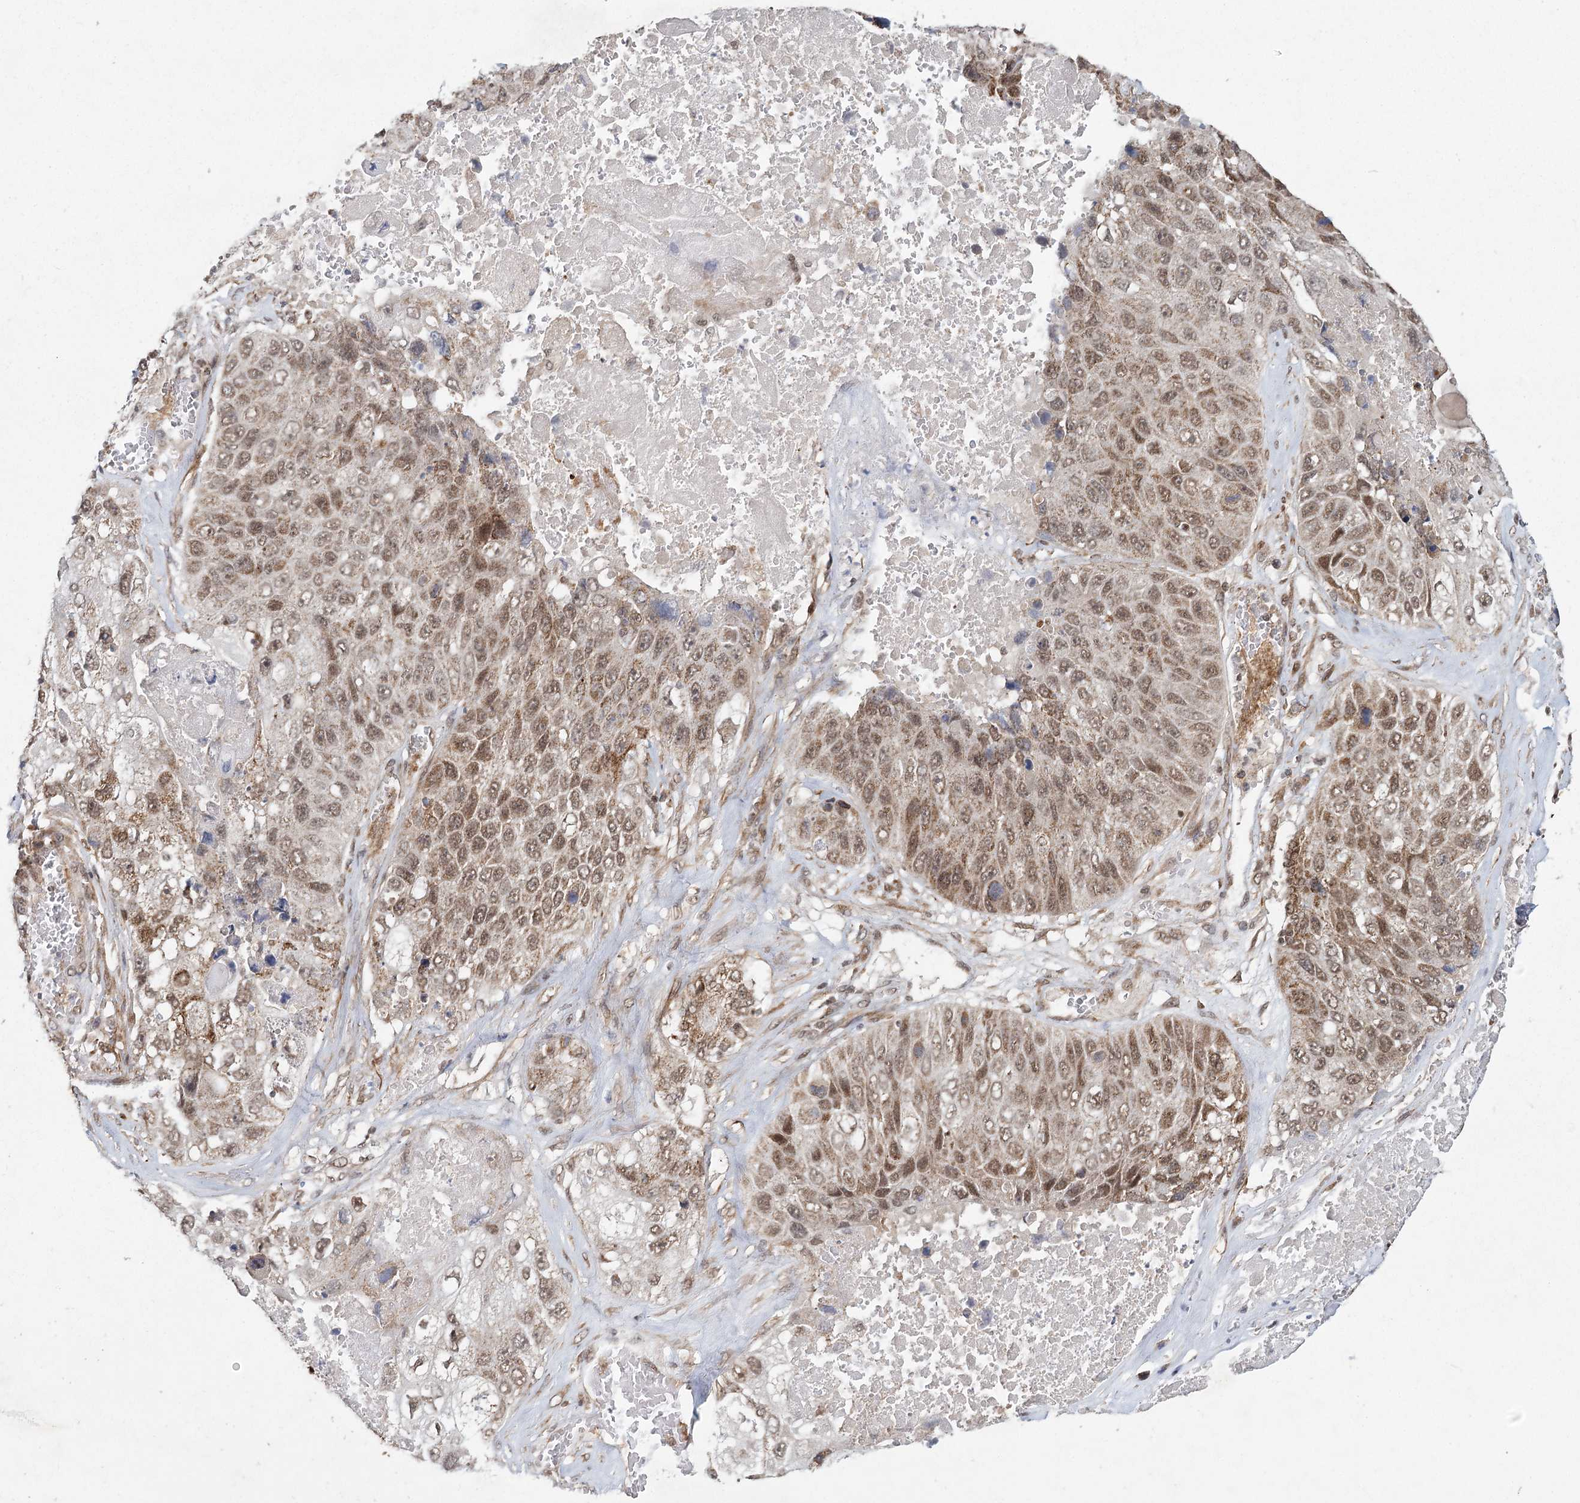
{"staining": {"intensity": "moderate", "quantity": ">75%", "location": "nuclear"}, "tissue": "lung cancer", "cell_type": "Tumor cells", "image_type": "cancer", "snomed": [{"axis": "morphology", "description": "Squamous cell carcinoma, NOS"}, {"axis": "topography", "description": "Lung"}], "caption": "Human lung cancer (squamous cell carcinoma) stained with a brown dye demonstrates moderate nuclear positive expression in about >75% of tumor cells.", "gene": "ZCCHC24", "patient": {"sex": "male", "age": 61}}